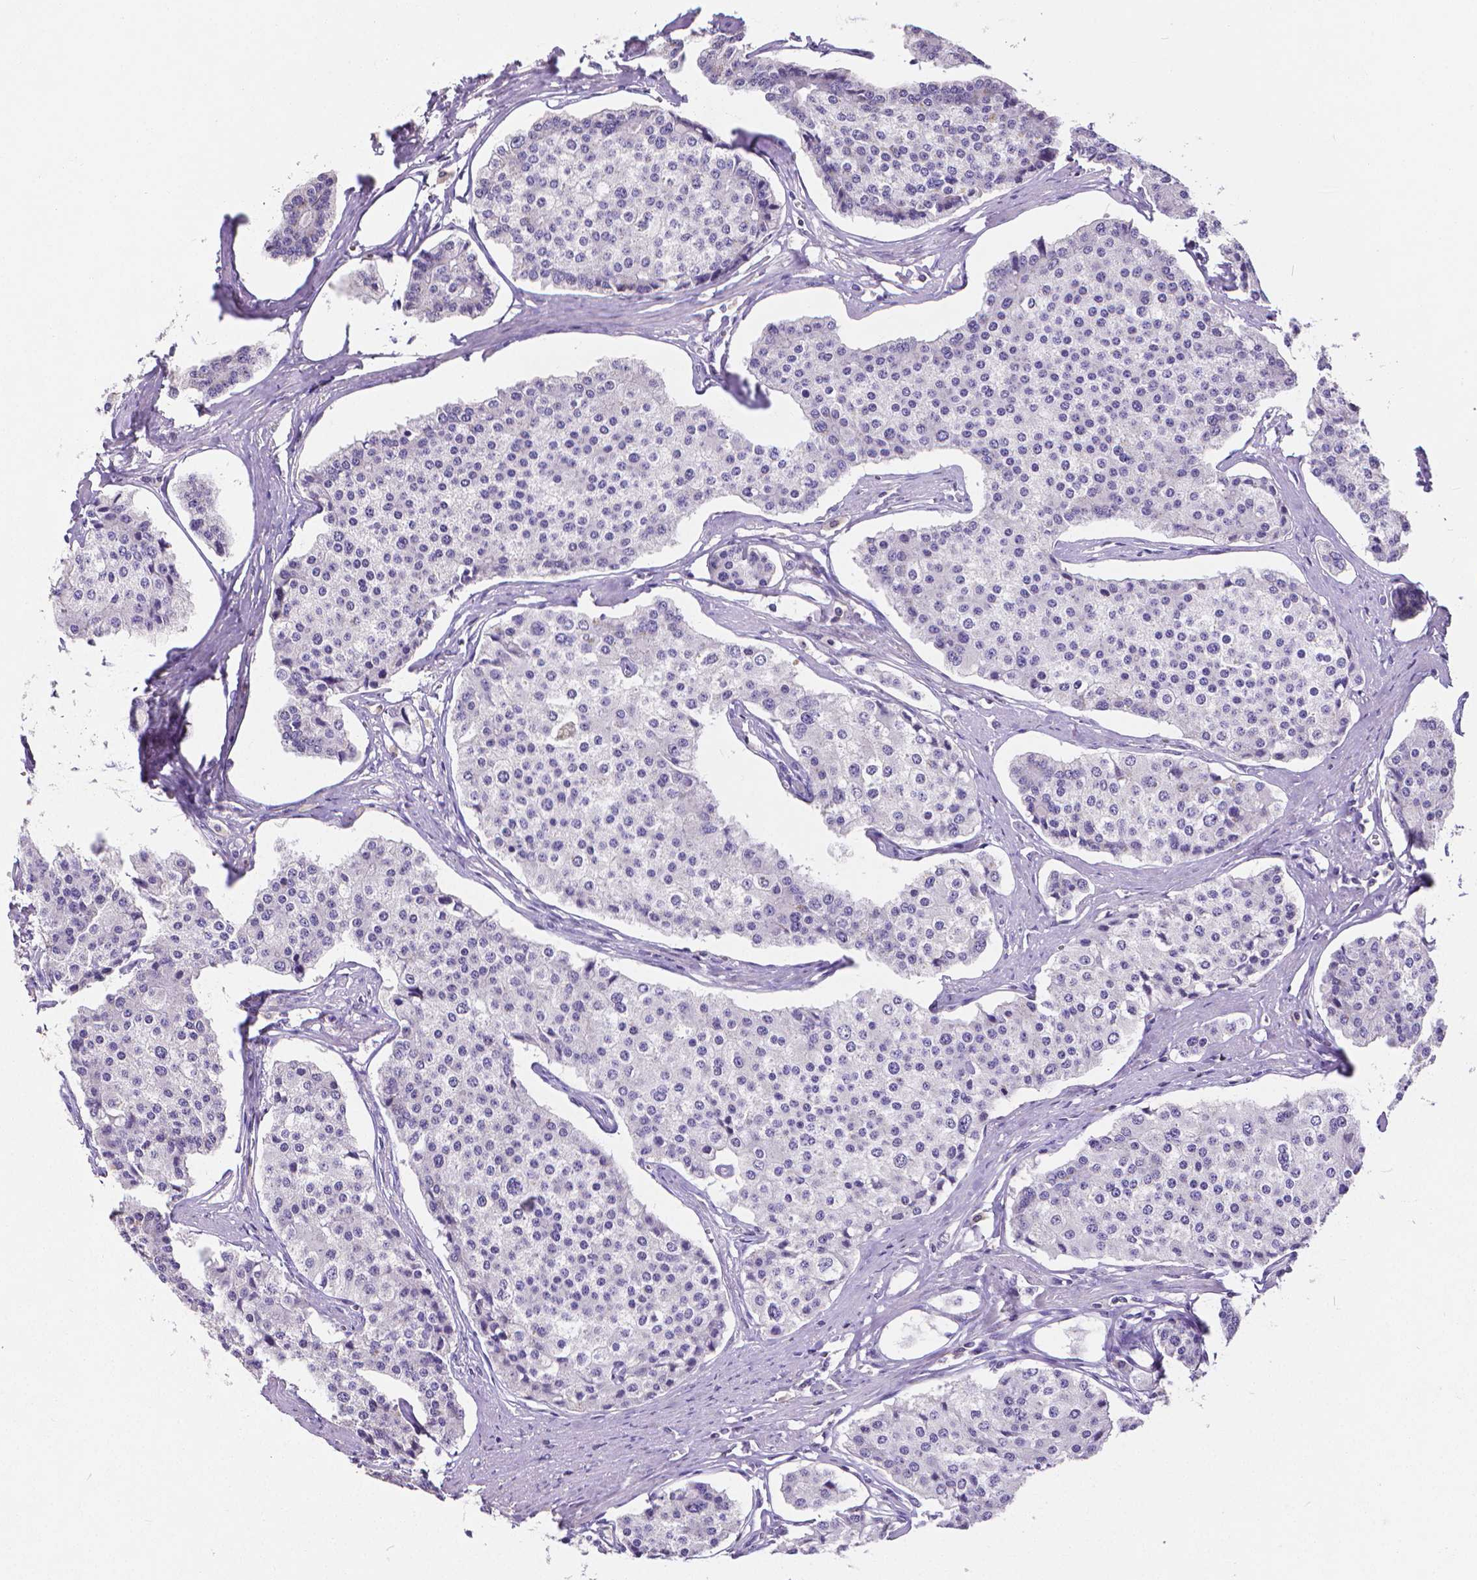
{"staining": {"intensity": "negative", "quantity": "none", "location": "none"}, "tissue": "carcinoid", "cell_type": "Tumor cells", "image_type": "cancer", "snomed": [{"axis": "morphology", "description": "Carcinoid, malignant, NOS"}, {"axis": "topography", "description": "Small intestine"}], "caption": "Immunohistochemical staining of carcinoid (malignant) displays no significant expression in tumor cells.", "gene": "CD4", "patient": {"sex": "female", "age": 65}}